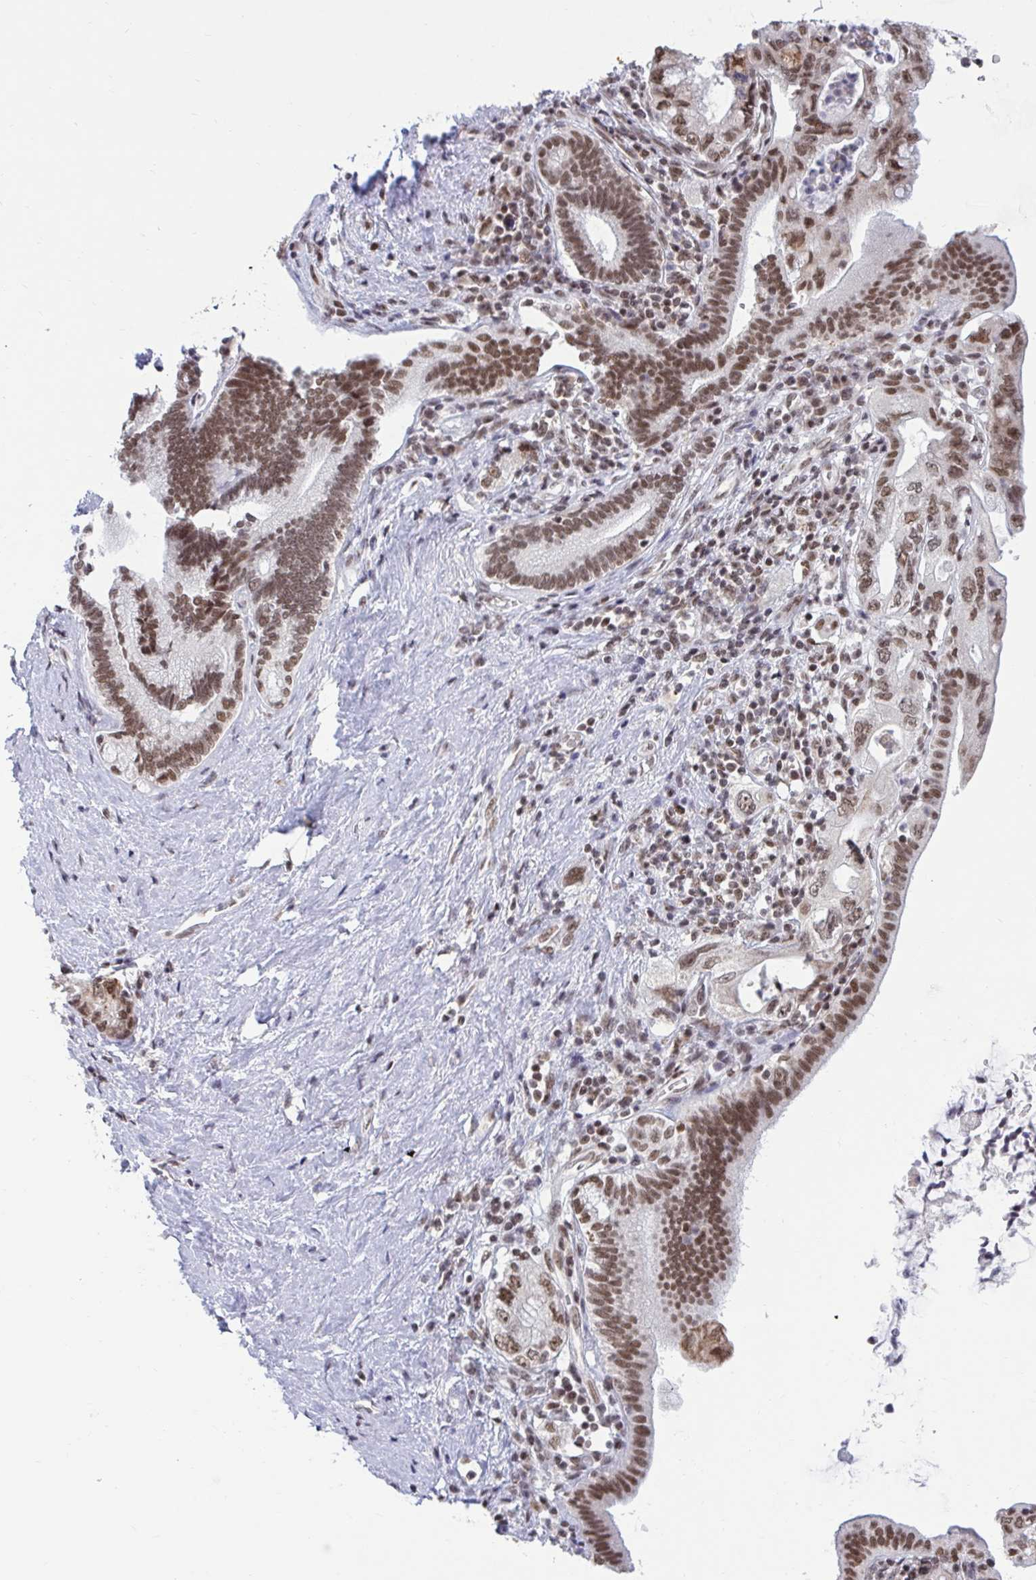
{"staining": {"intensity": "moderate", "quantity": ">75%", "location": "nuclear"}, "tissue": "pancreatic cancer", "cell_type": "Tumor cells", "image_type": "cancer", "snomed": [{"axis": "morphology", "description": "Adenocarcinoma, NOS"}, {"axis": "topography", "description": "Pancreas"}], "caption": "About >75% of tumor cells in human pancreatic cancer (adenocarcinoma) display moderate nuclear protein positivity as visualized by brown immunohistochemical staining.", "gene": "PHF10", "patient": {"sex": "female", "age": 73}}